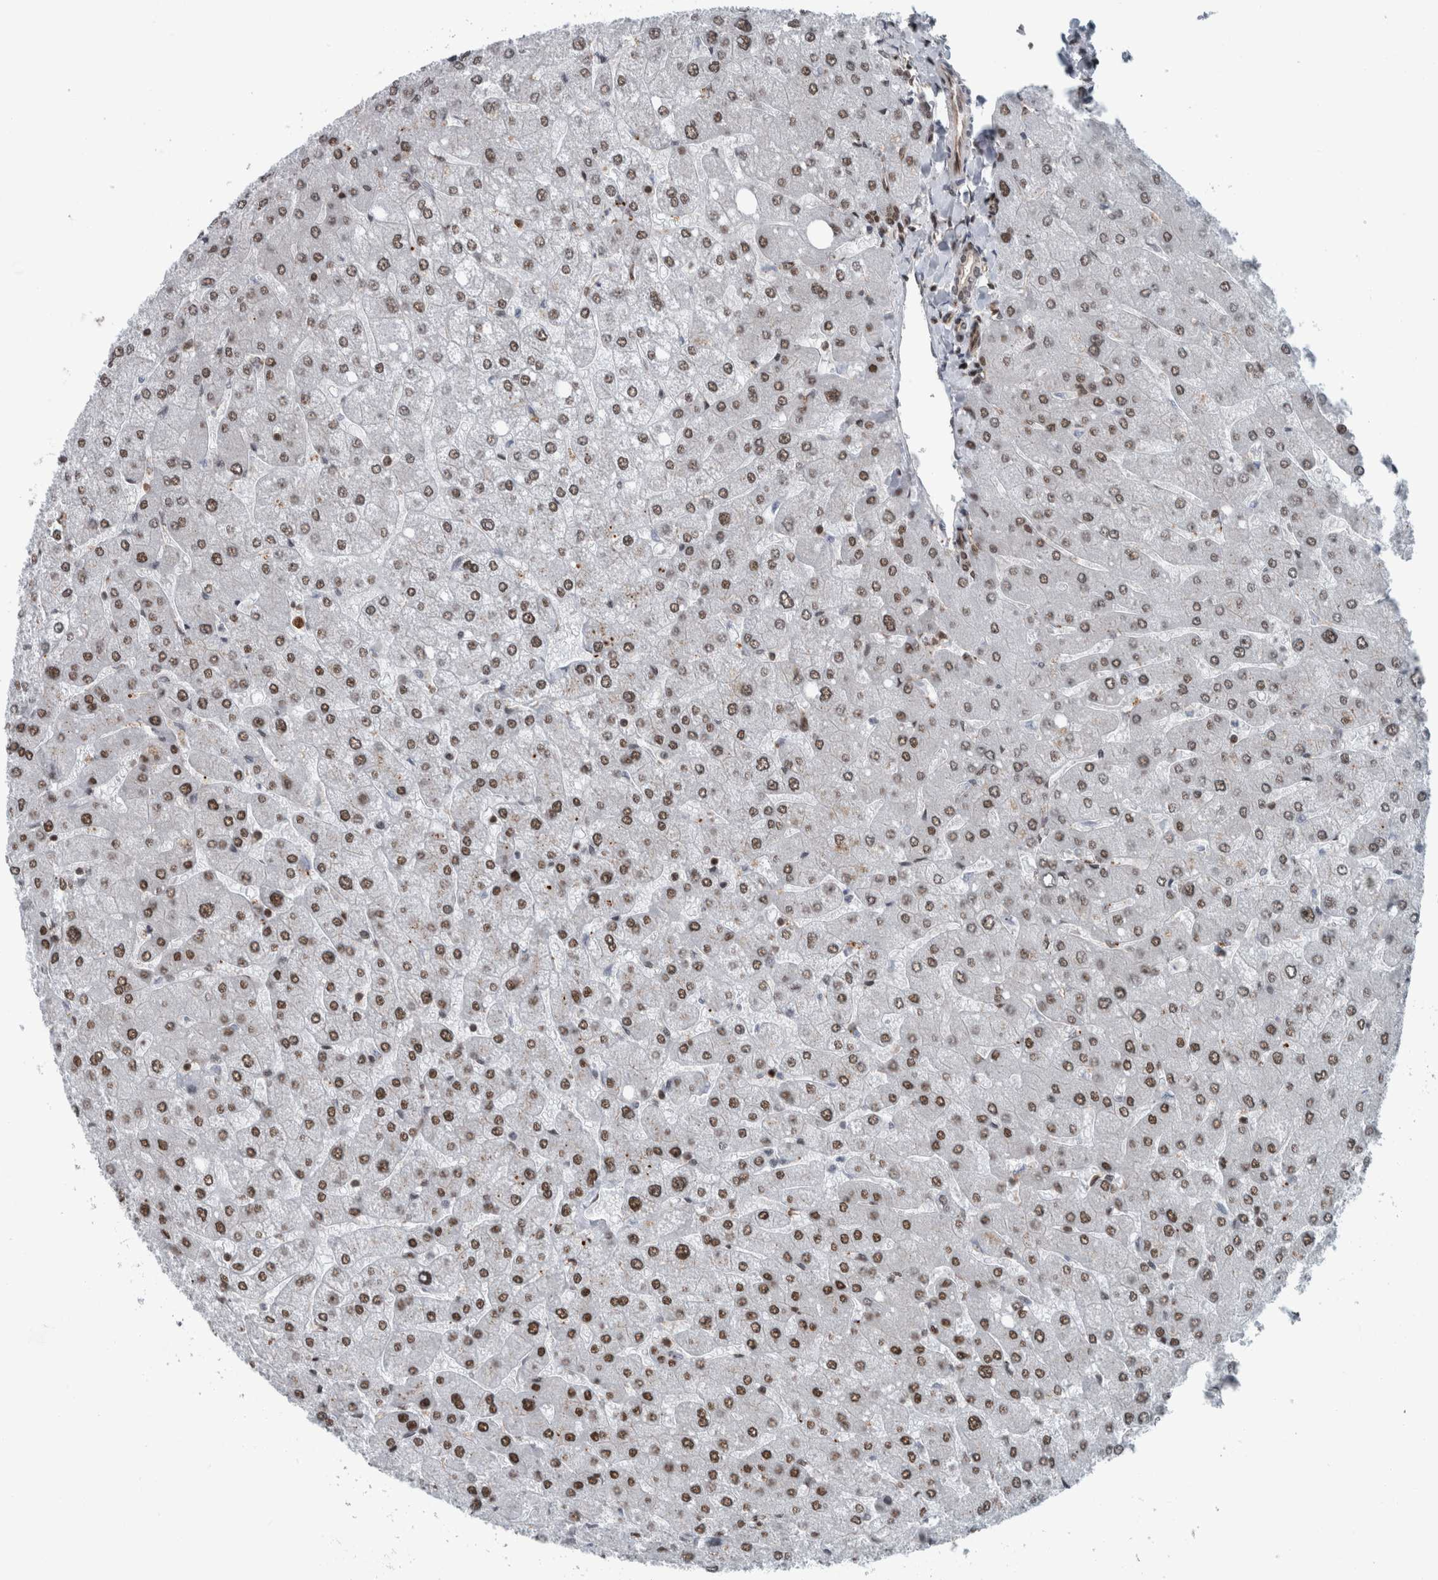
{"staining": {"intensity": "weak", "quantity": "25%-75%", "location": "nuclear"}, "tissue": "liver", "cell_type": "Cholangiocytes", "image_type": "normal", "snomed": [{"axis": "morphology", "description": "Normal tissue, NOS"}, {"axis": "topography", "description": "Liver"}], "caption": "Cholangiocytes display weak nuclear positivity in about 25%-75% of cells in normal liver.", "gene": "DNMT3A", "patient": {"sex": "male", "age": 55}}